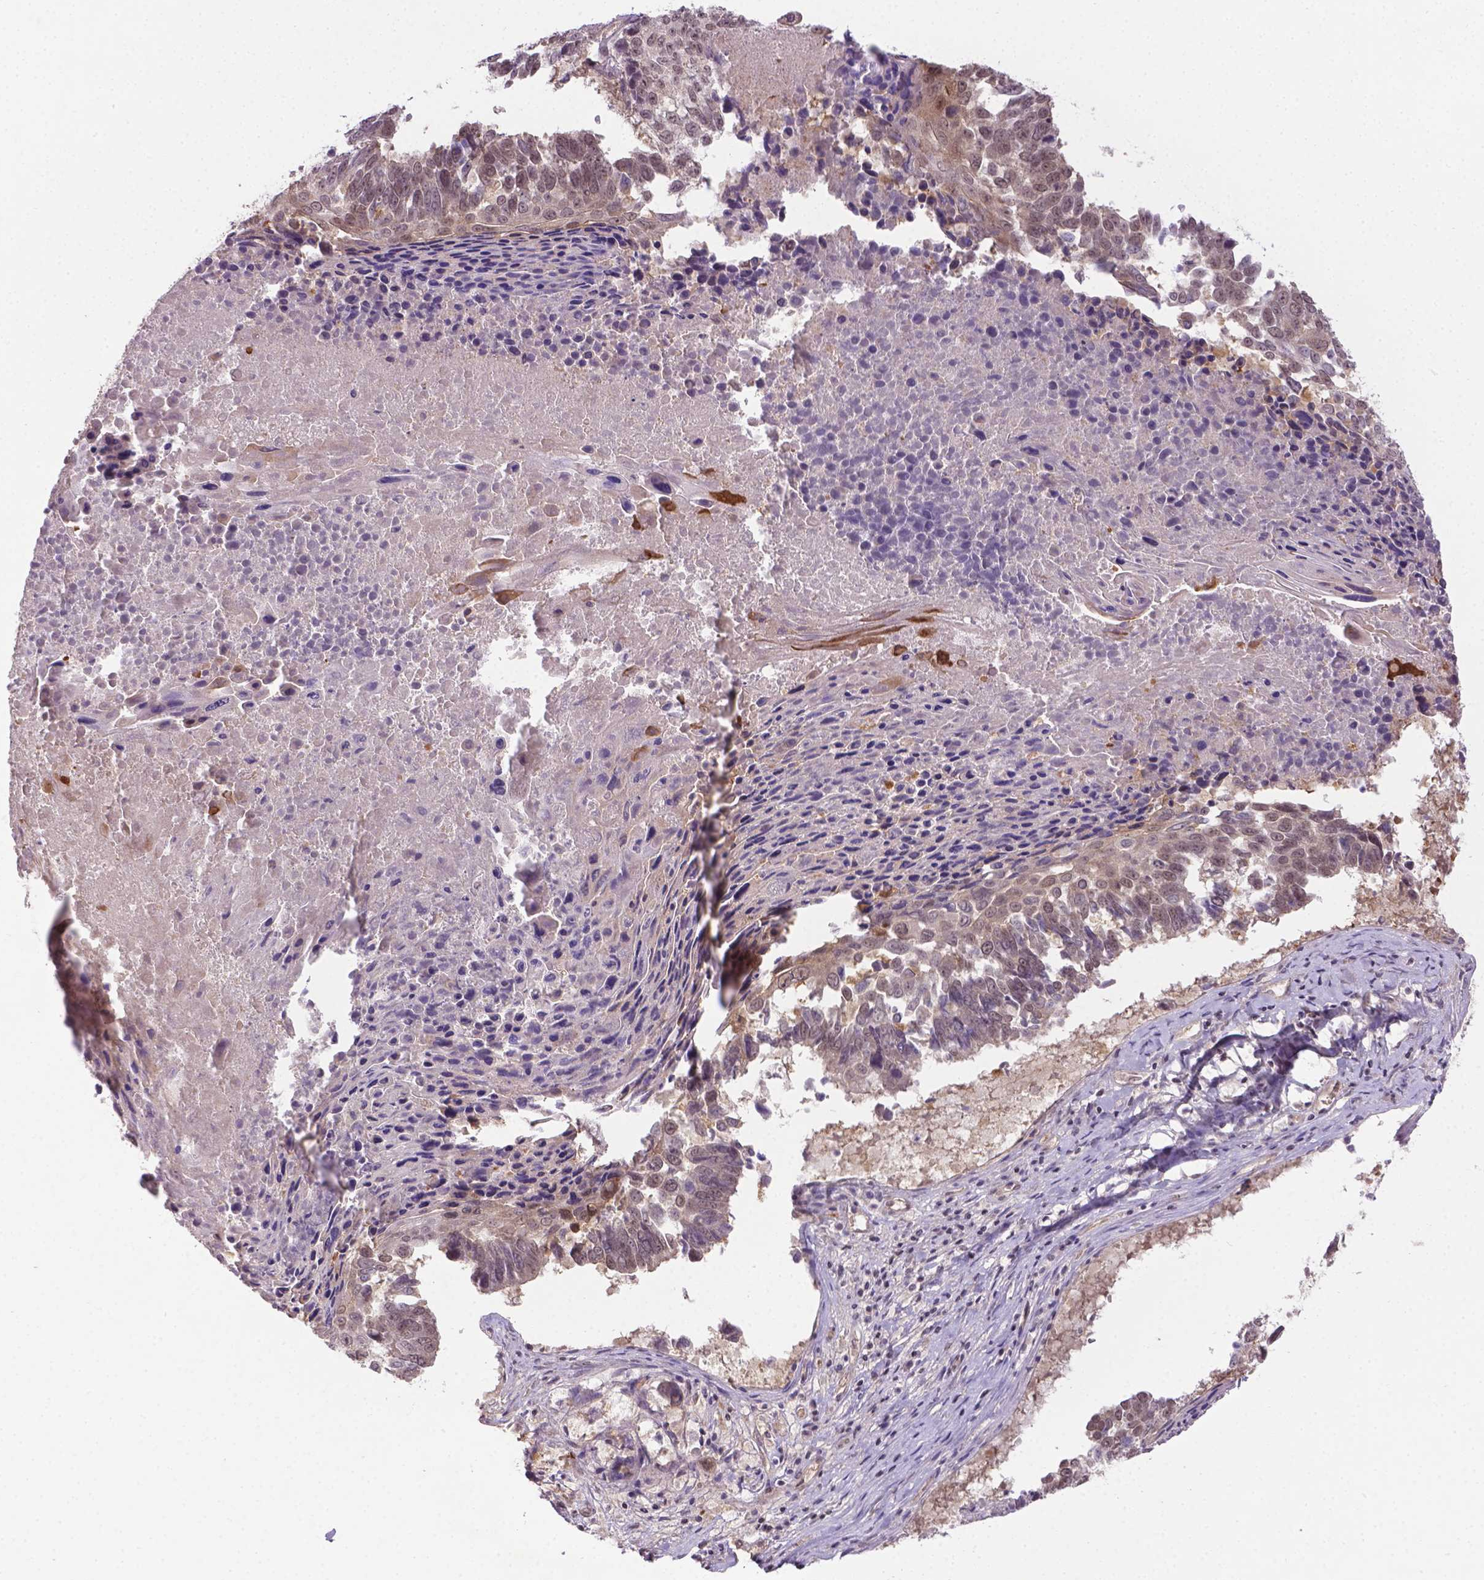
{"staining": {"intensity": "weak", "quantity": "25%-75%", "location": "nuclear"}, "tissue": "lung cancer", "cell_type": "Tumor cells", "image_type": "cancer", "snomed": [{"axis": "morphology", "description": "Squamous cell carcinoma, NOS"}, {"axis": "topography", "description": "Lung"}], "caption": "Protein staining of squamous cell carcinoma (lung) tissue exhibits weak nuclear staining in about 25%-75% of tumor cells.", "gene": "ANKRD54", "patient": {"sex": "male", "age": 73}}